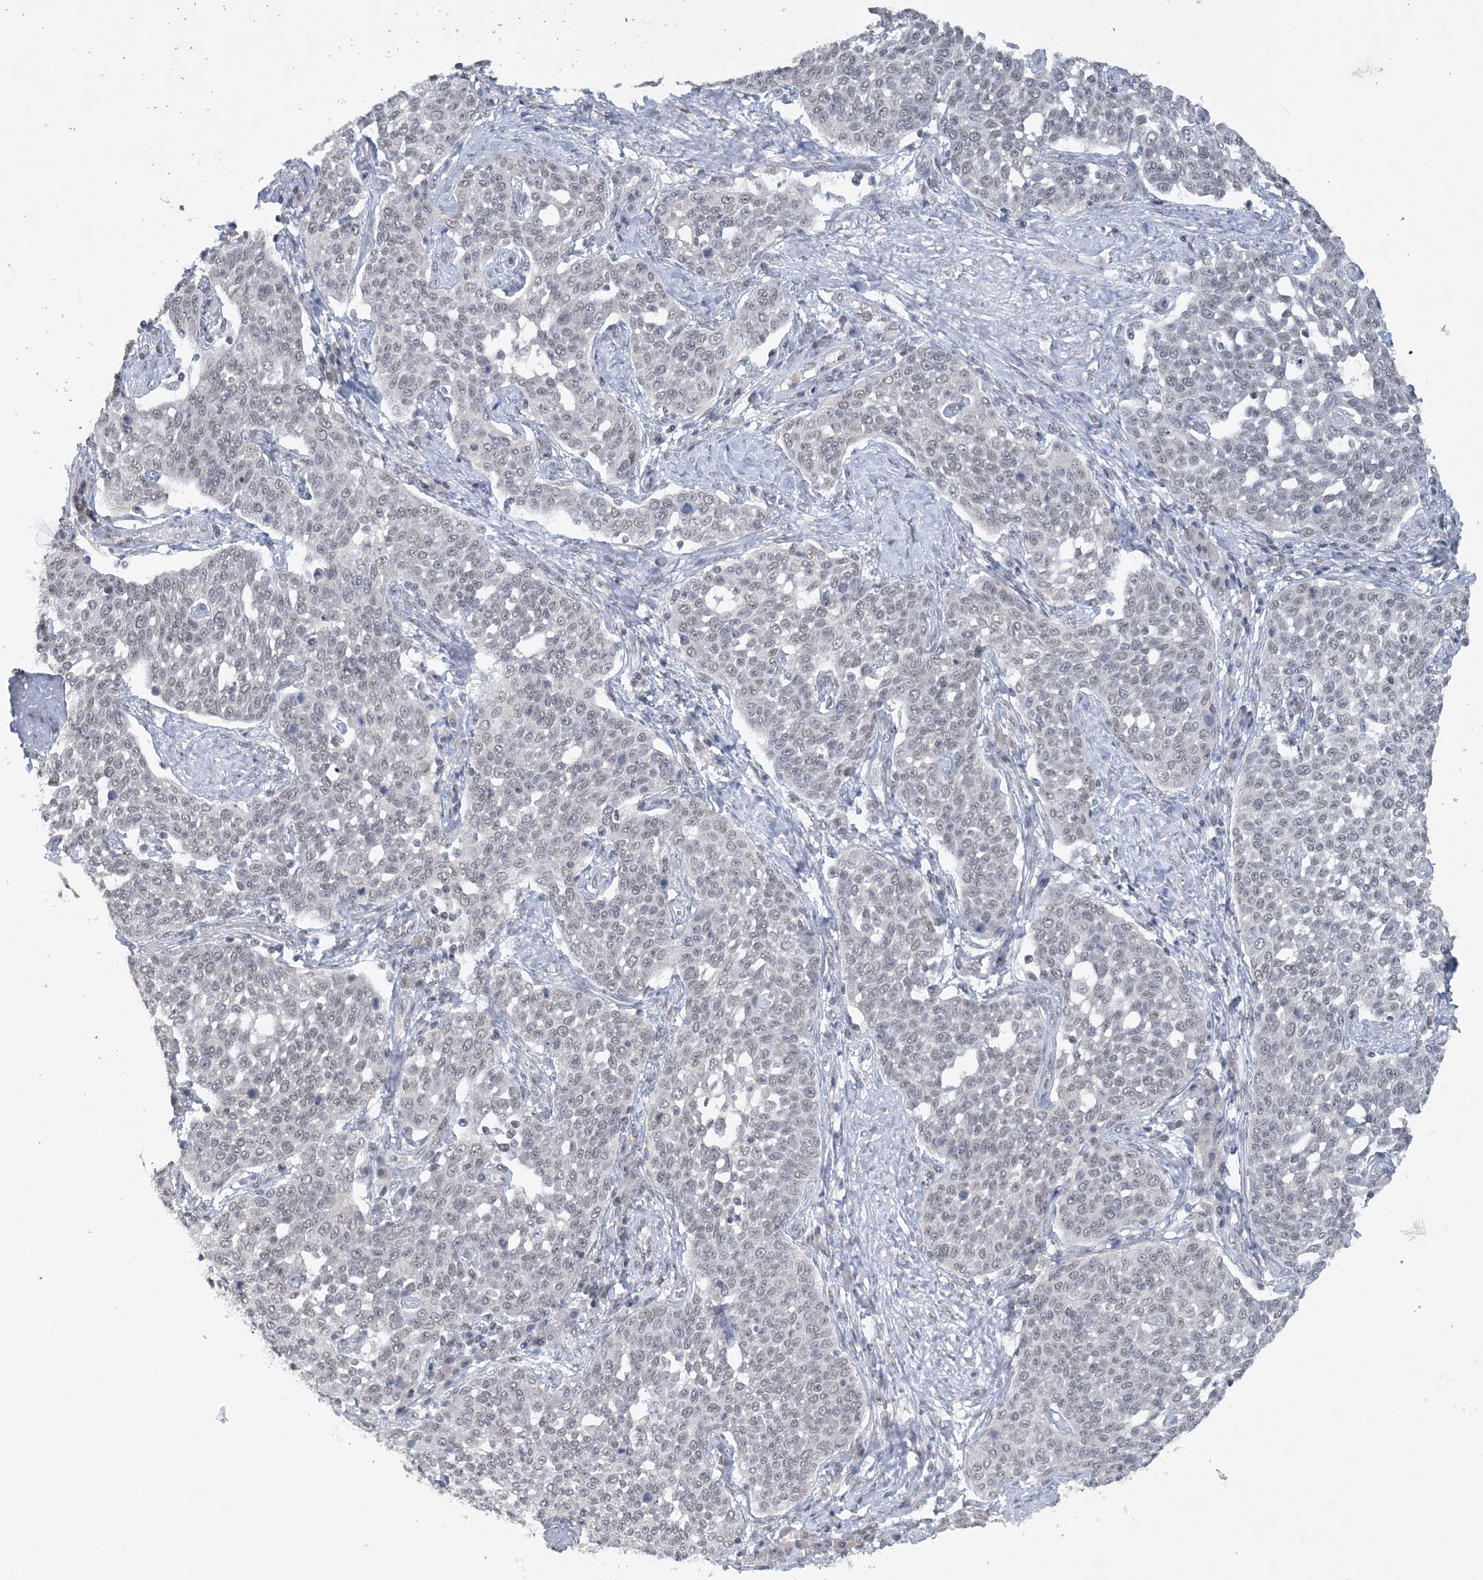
{"staining": {"intensity": "weak", "quantity": "<25%", "location": "nuclear"}, "tissue": "cervical cancer", "cell_type": "Tumor cells", "image_type": "cancer", "snomed": [{"axis": "morphology", "description": "Squamous cell carcinoma, NOS"}, {"axis": "topography", "description": "Cervix"}], "caption": "Protein analysis of squamous cell carcinoma (cervical) exhibits no significant expression in tumor cells.", "gene": "KMT2D", "patient": {"sex": "female", "age": 34}}